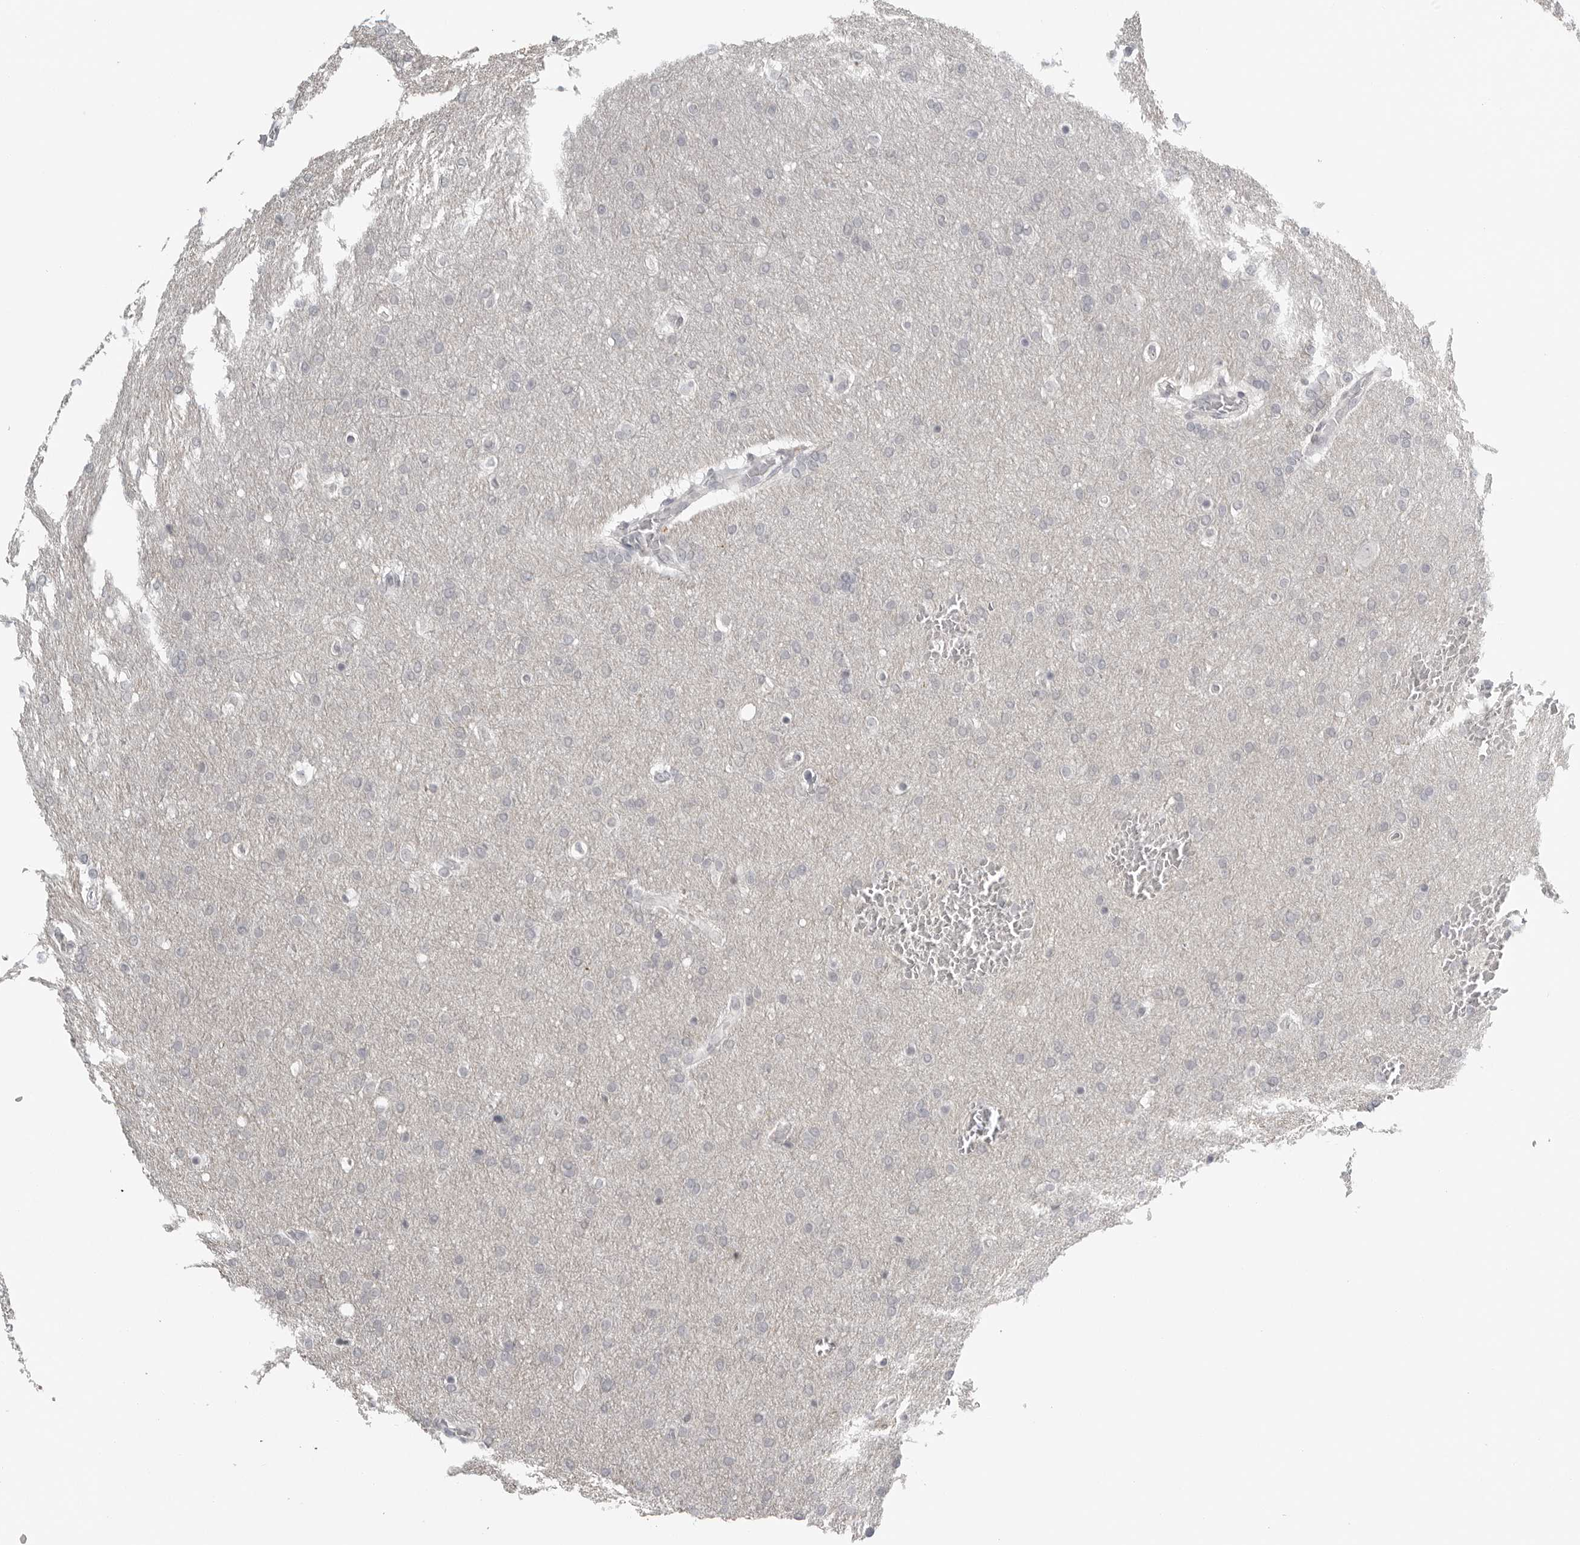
{"staining": {"intensity": "negative", "quantity": "none", "location": "none"}, "tissue": "glioma", "cell_type": "Tumor cells", "image_type": "cancer", "snomed": [{"axis": "morphology", "description": "Glioma, malignant, Low grade"}, {"axis": "topography", "description": "Brain"}], "caption": "Tumor cells show no significant protein staining in glioma.", "gene": "BPIFA1", "patient": {"sex": "female", "age": 37}}